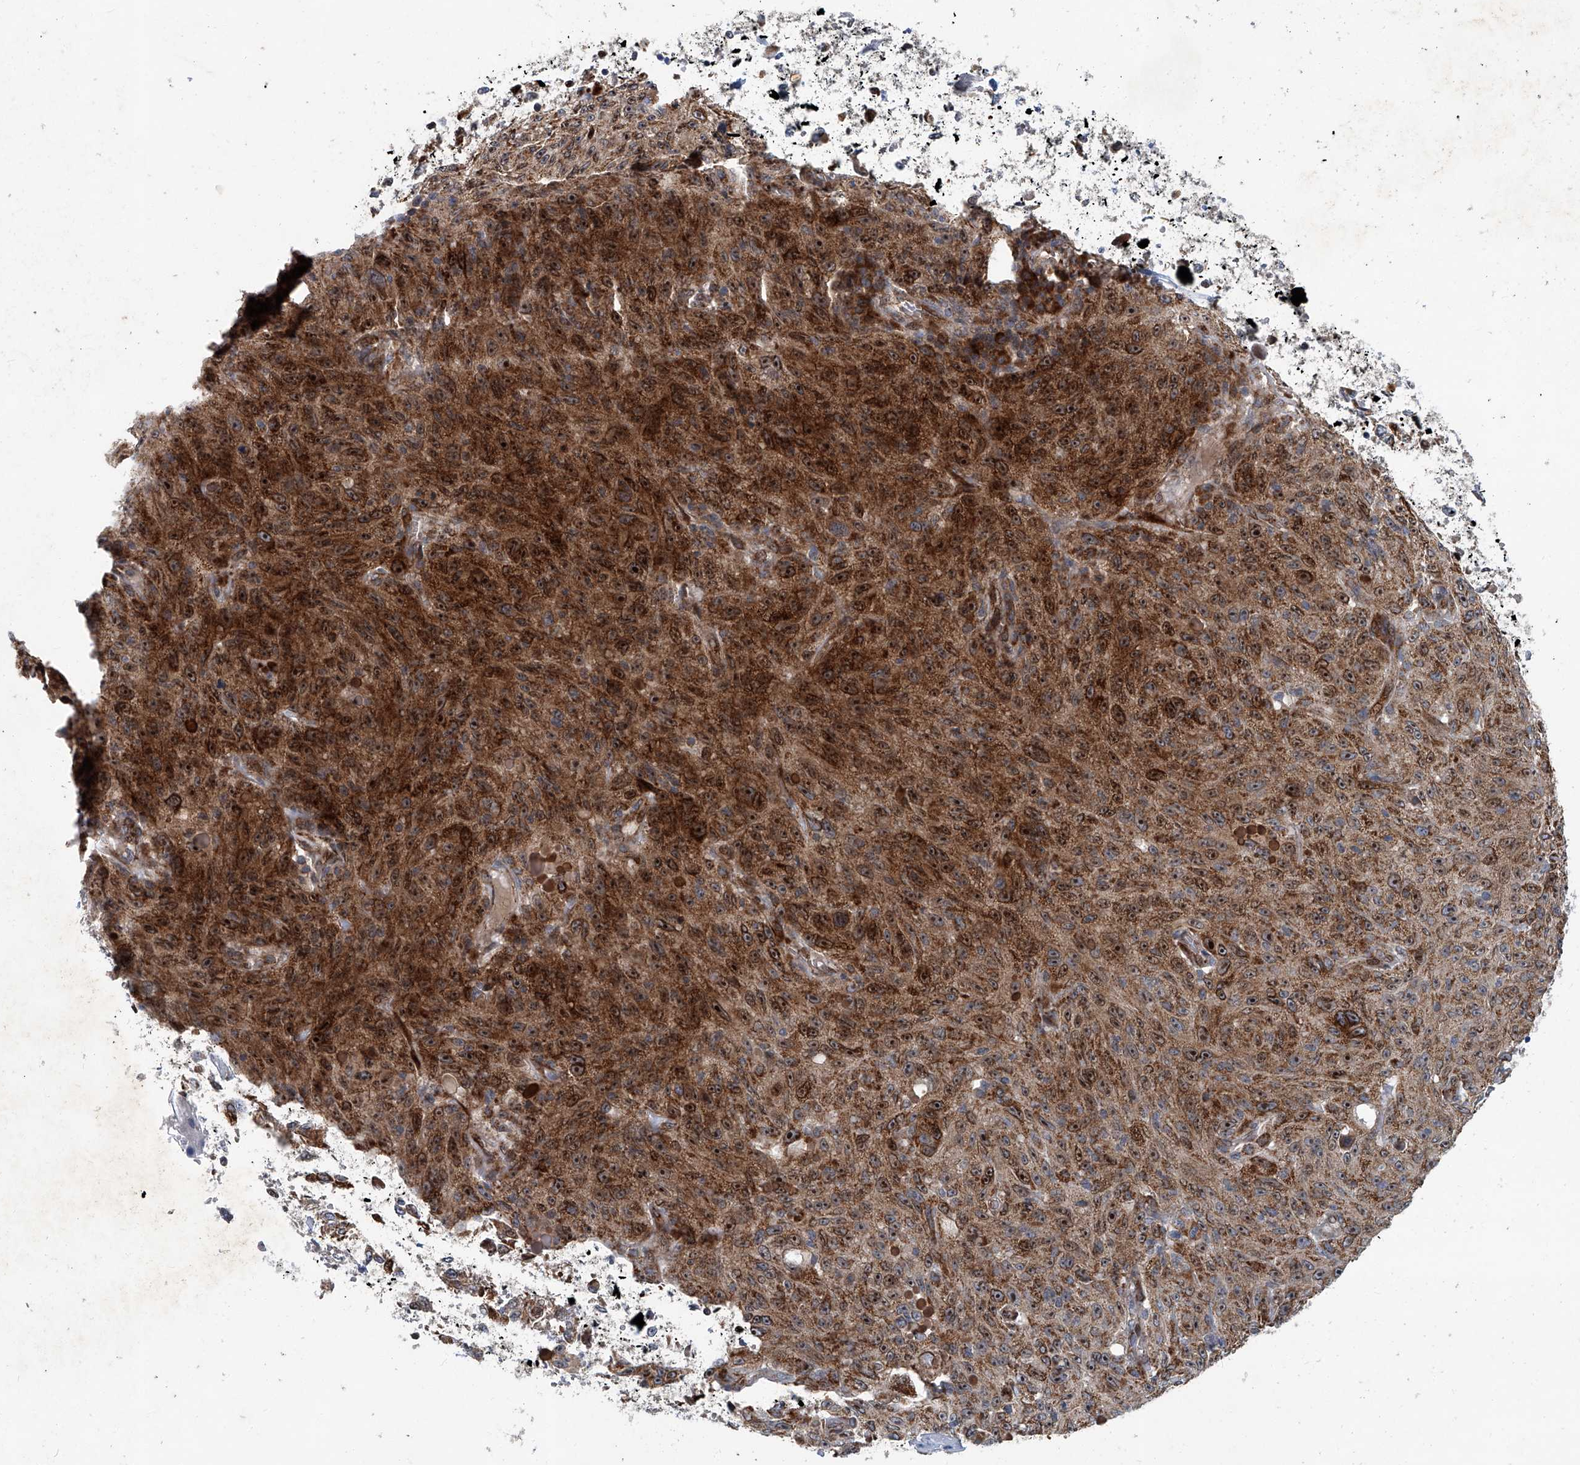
{"staining": {"intensity": "strong", "quantity": ">75%", "location": "cytoplasmic/membranous,nuclear"}, "tissue": "skin cancer", "cell_type": "Tumor cells", "image_type": "cancer", "snomed": [{"axis": "morphology", "description": "Squamous cell carcinoma, NOS"}, {"axis": "morphology", "description": "Squamous cell carcinoma, metastatic, NOS"}, {"axis": "topography", "description": "Skin"}, {"axis": "topography", "description": "Lymph node"}], "caption": "Strong cytoplasmic/membranous and nuclear staining for a protein is appreciated in approximately >75% of tumor cells of metastatic squamous cell carcinoma (skin) using immunohistochemistry.", "gene": "GPR132", "patient": {"sex": "male", "age": 75}}